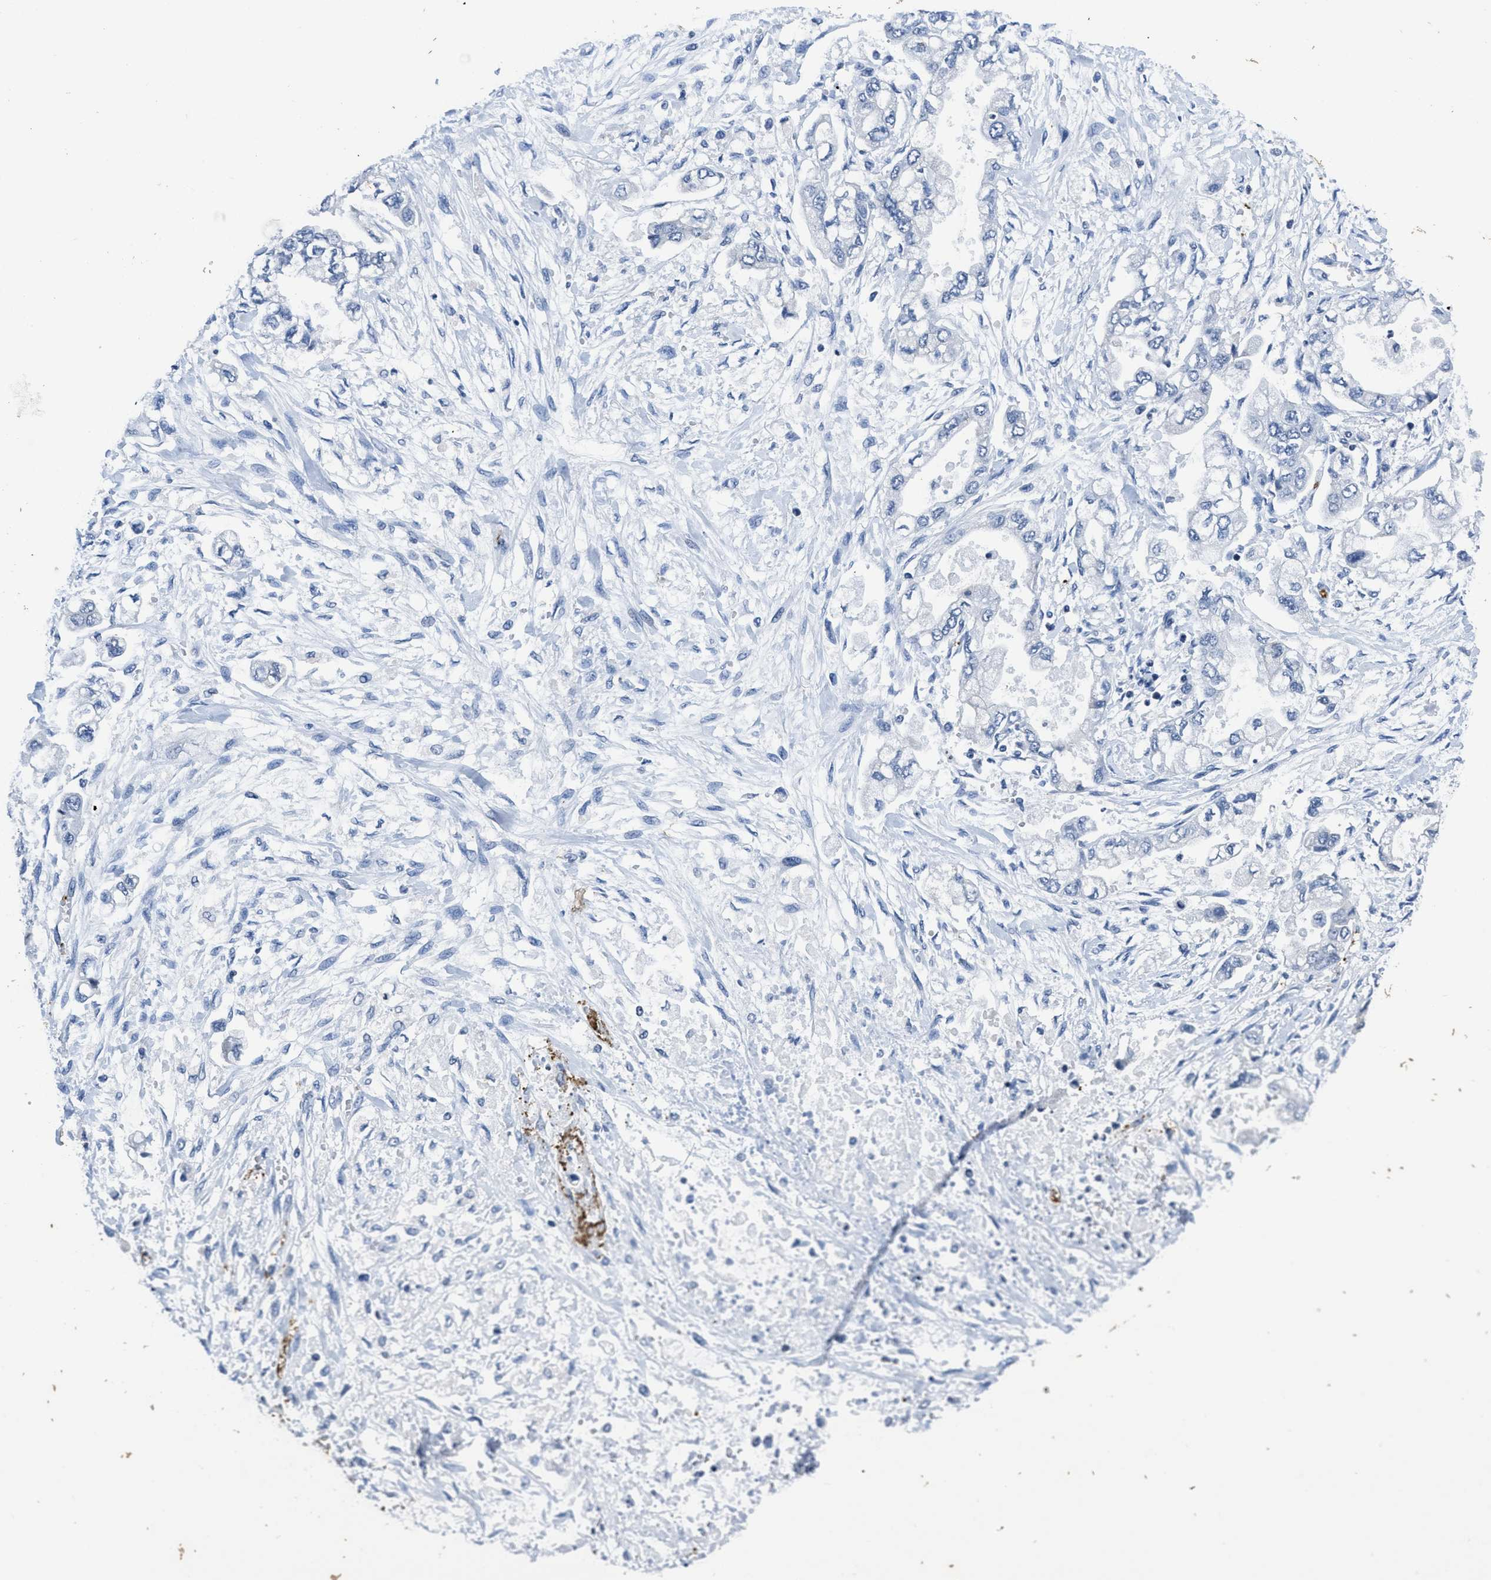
{"staining": {"intensity": "negative", "quantity": "none", "location": "none"}, "tissue": "stomach cancer", "cell_type": "Tumor cells", "image_type": "cancer", "snomed": [{"axis": "morphology", "description": "Normal tissue, NOS"}, {"axis": "morphology", "description": "Adenocarcinoma, NOS"}, {"axis": "topography", "description": "Stomach"}], "caption": "Immunohistochemistry of human stomach cancer displays no expression in tumor cells.", "gene": "ITGA2B", "patient": {"sex": "male", "age": 62}}